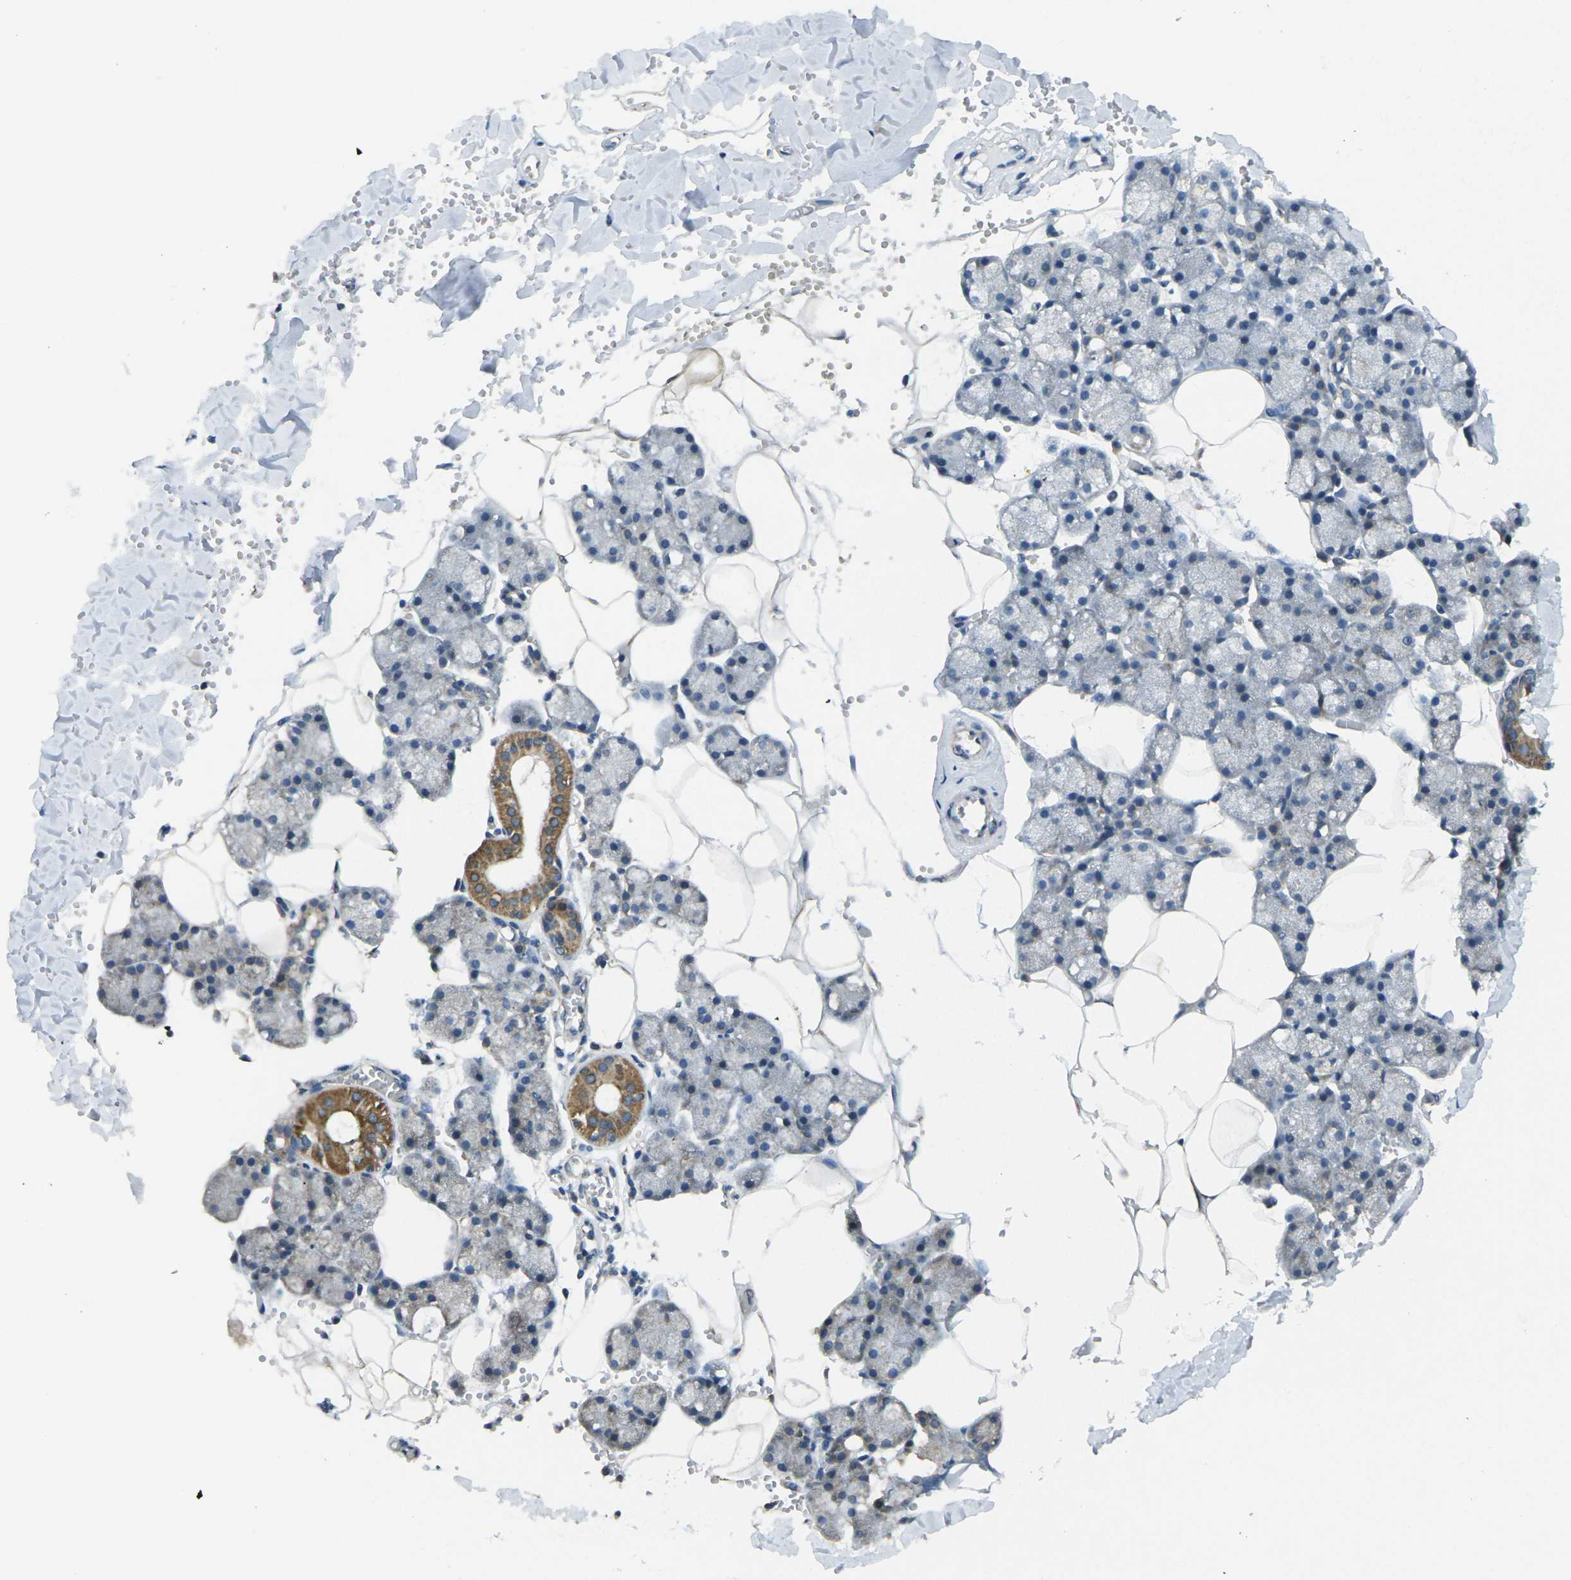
{"staining": {"intensity": "moderate", "quantity": ">75%", "location": "cytoplasmic/membranous"}, "tissue": "salivary gland", "cell_type": "Glandular cells", "image_type": "normal", "snomed": [{"axis": "morphology", "description": "Normal tissue, NOS"}, {"axis": "topography", "description": "Salivary gland"}], "caption": "The photomicrograph displays staining of benign salivary gland, revealing moderate cytoplasmic/membranous protein expression (brown color) within glandular cells. The staining was performed using DAB (3,3'-diaminobenzidine), with brown indicating positive protein expression. Nuclei are stained blue with hematoxylin.", "gene": "TMEM120B", "patient": {"sex": "male", "age": 62}}